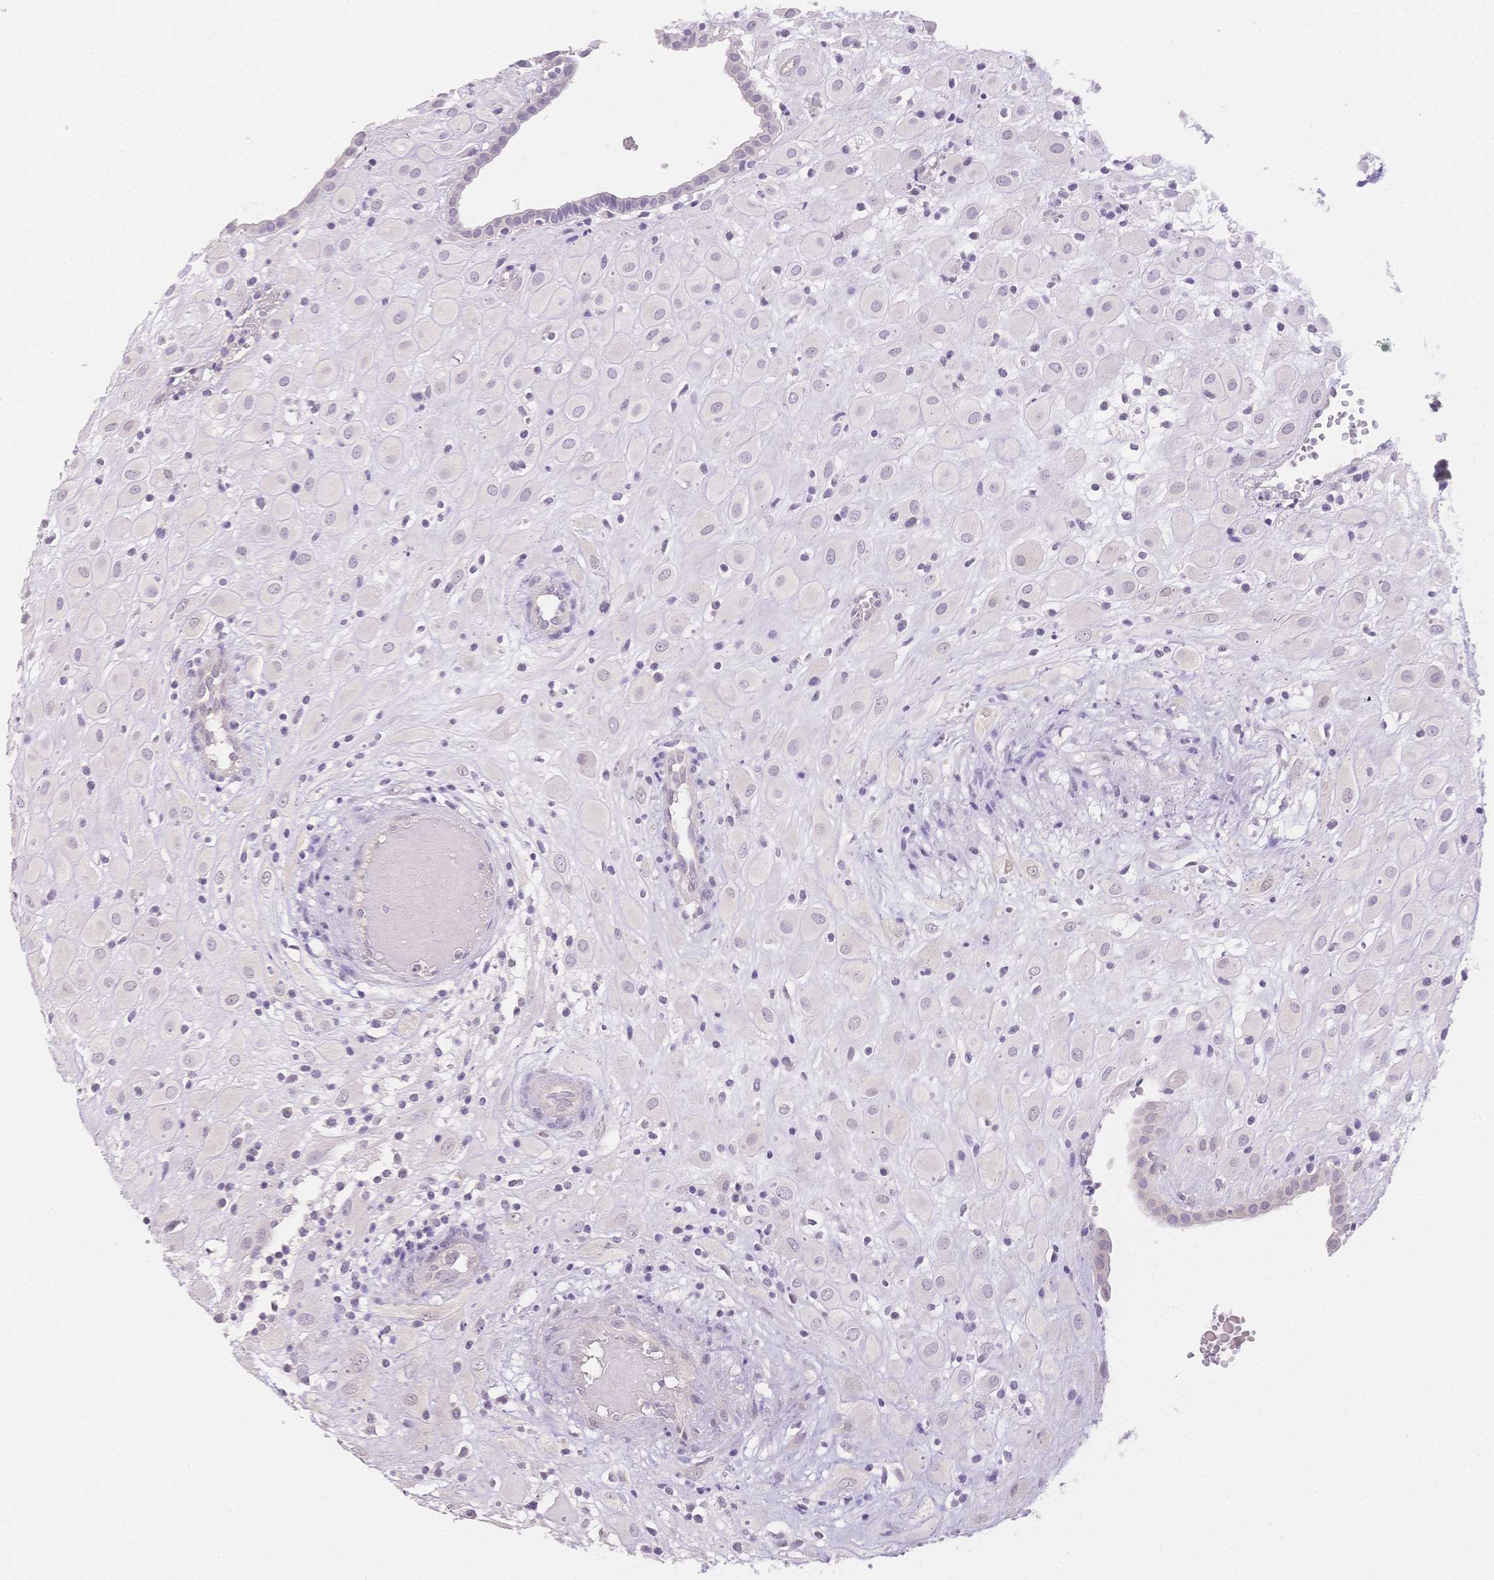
{"staining": {"intensity": "negative", "quantity": "none", "location": "none"}, "tissue": "placenta", "cell_type": "Decidual cells", "image_type": "normal", "snomed": [{"axis": "morphology", "description": "Normal tissue, NOS"}, {"axis": "topography", "description": "Placenta"}], "caption": "Protein analysis of normal placenta demonstrates no significant positivity in decidual cells. The staining was performed using DAB (3,3'-diaminobenzidine) to visualize the protein expression in brown, while the nuclei were stained in blue with hematoxylin (Magnification: 20x).", "gene": "SUV39H2", "patient": {"sex": "female", "age": 24}}